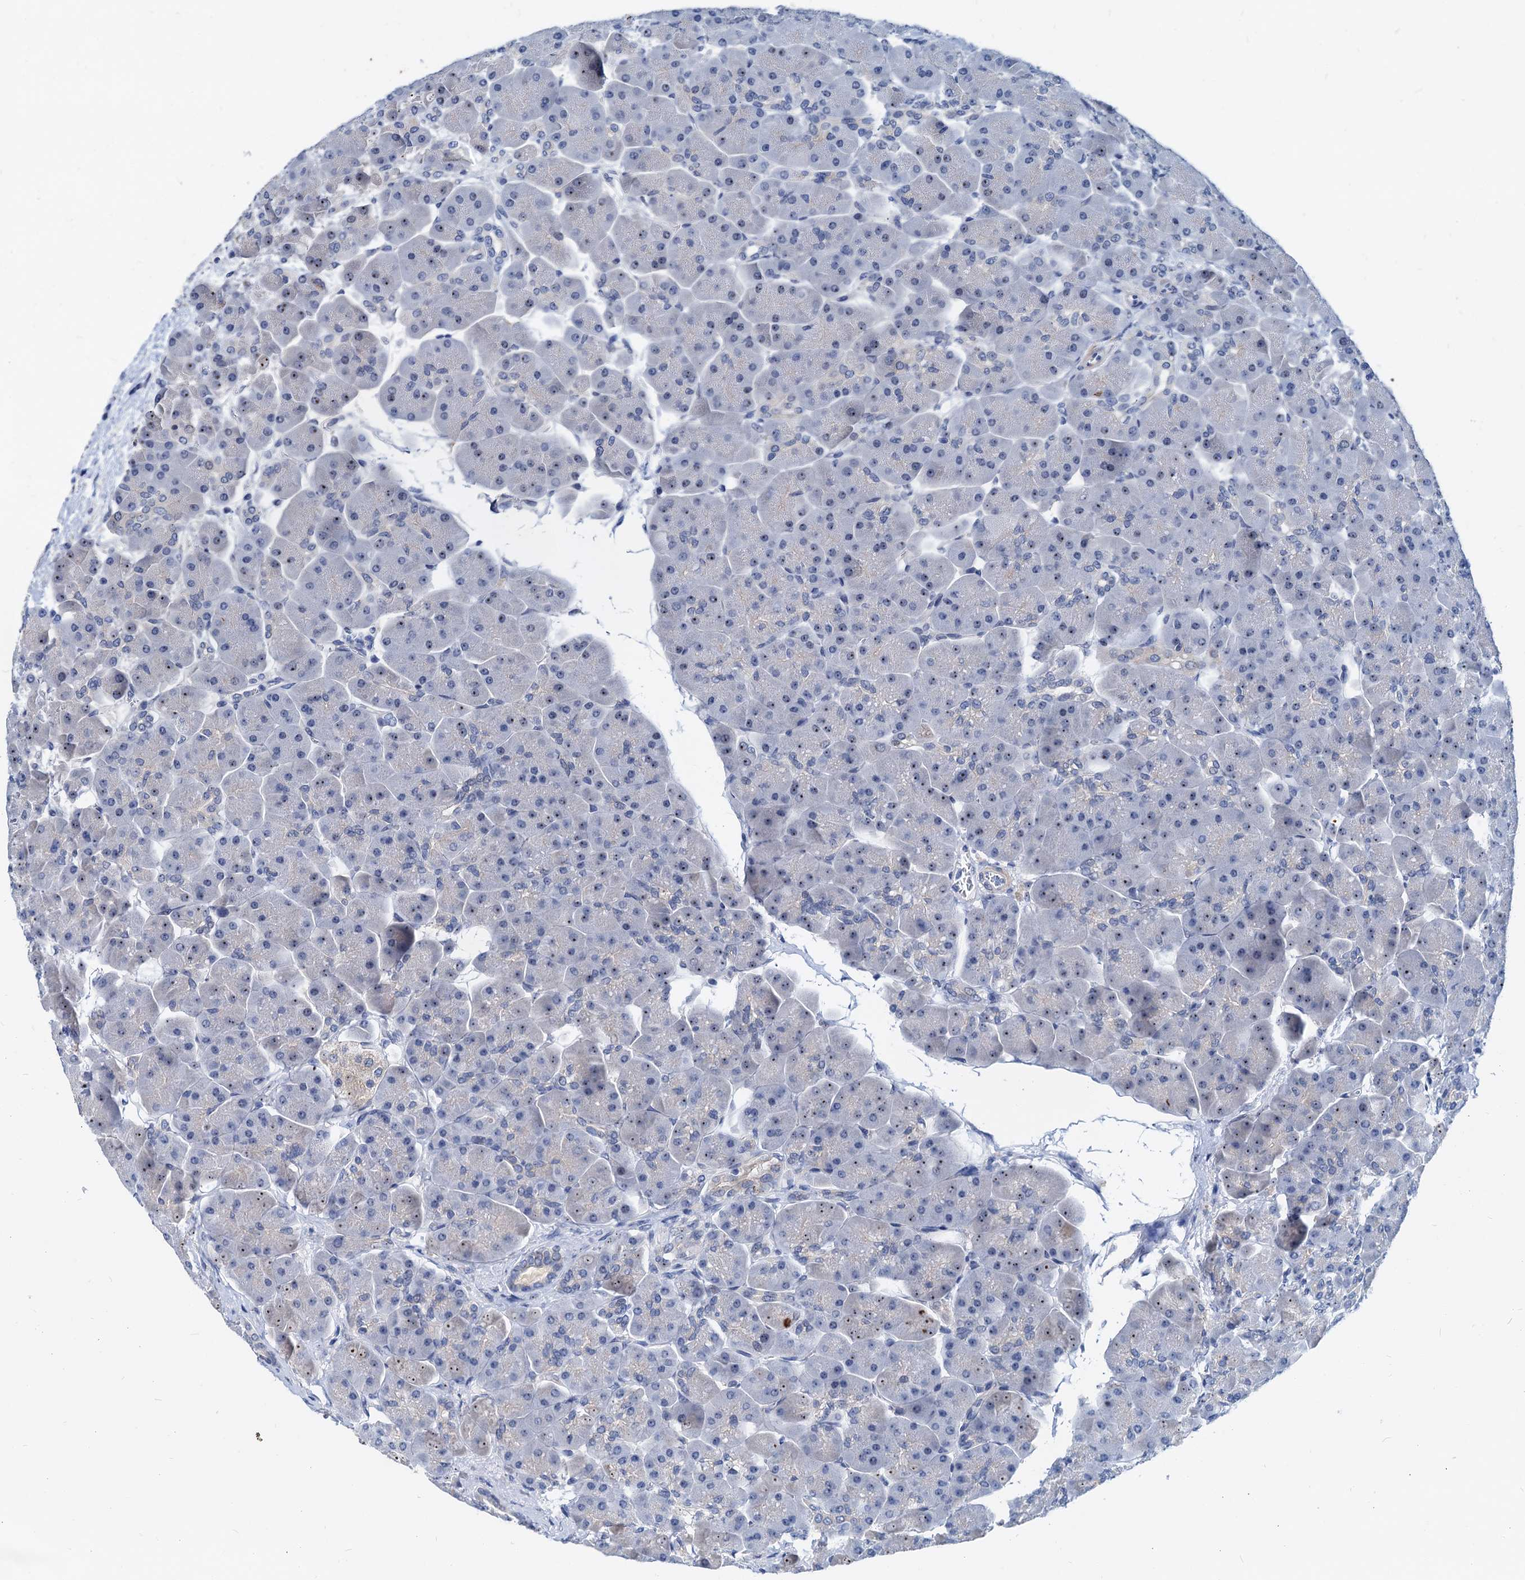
{"staining": {"intensity": "moderate", "quantity": "<25%", "location": "cytoplasmic/membranous,nuclear"}, "tissue": "pancreas", "cell_type": "Exocrine glandular cells", "image_type": "normal", "snomed": [{"axis": "morphology", "description": "Normal tissue, NOS"}, {"axis": "topography", "description": "Pancreas"}], "caption": "Pancreas stained for a protein reveals moderate cytoplasmic/membranous,nuclear positivity in exocrine glandular cells. The protein of interest is shown in brown color, while the nuclei are stained blue.", "gene": "HSF2", "patient": {"sex": "male", "age": 66}}